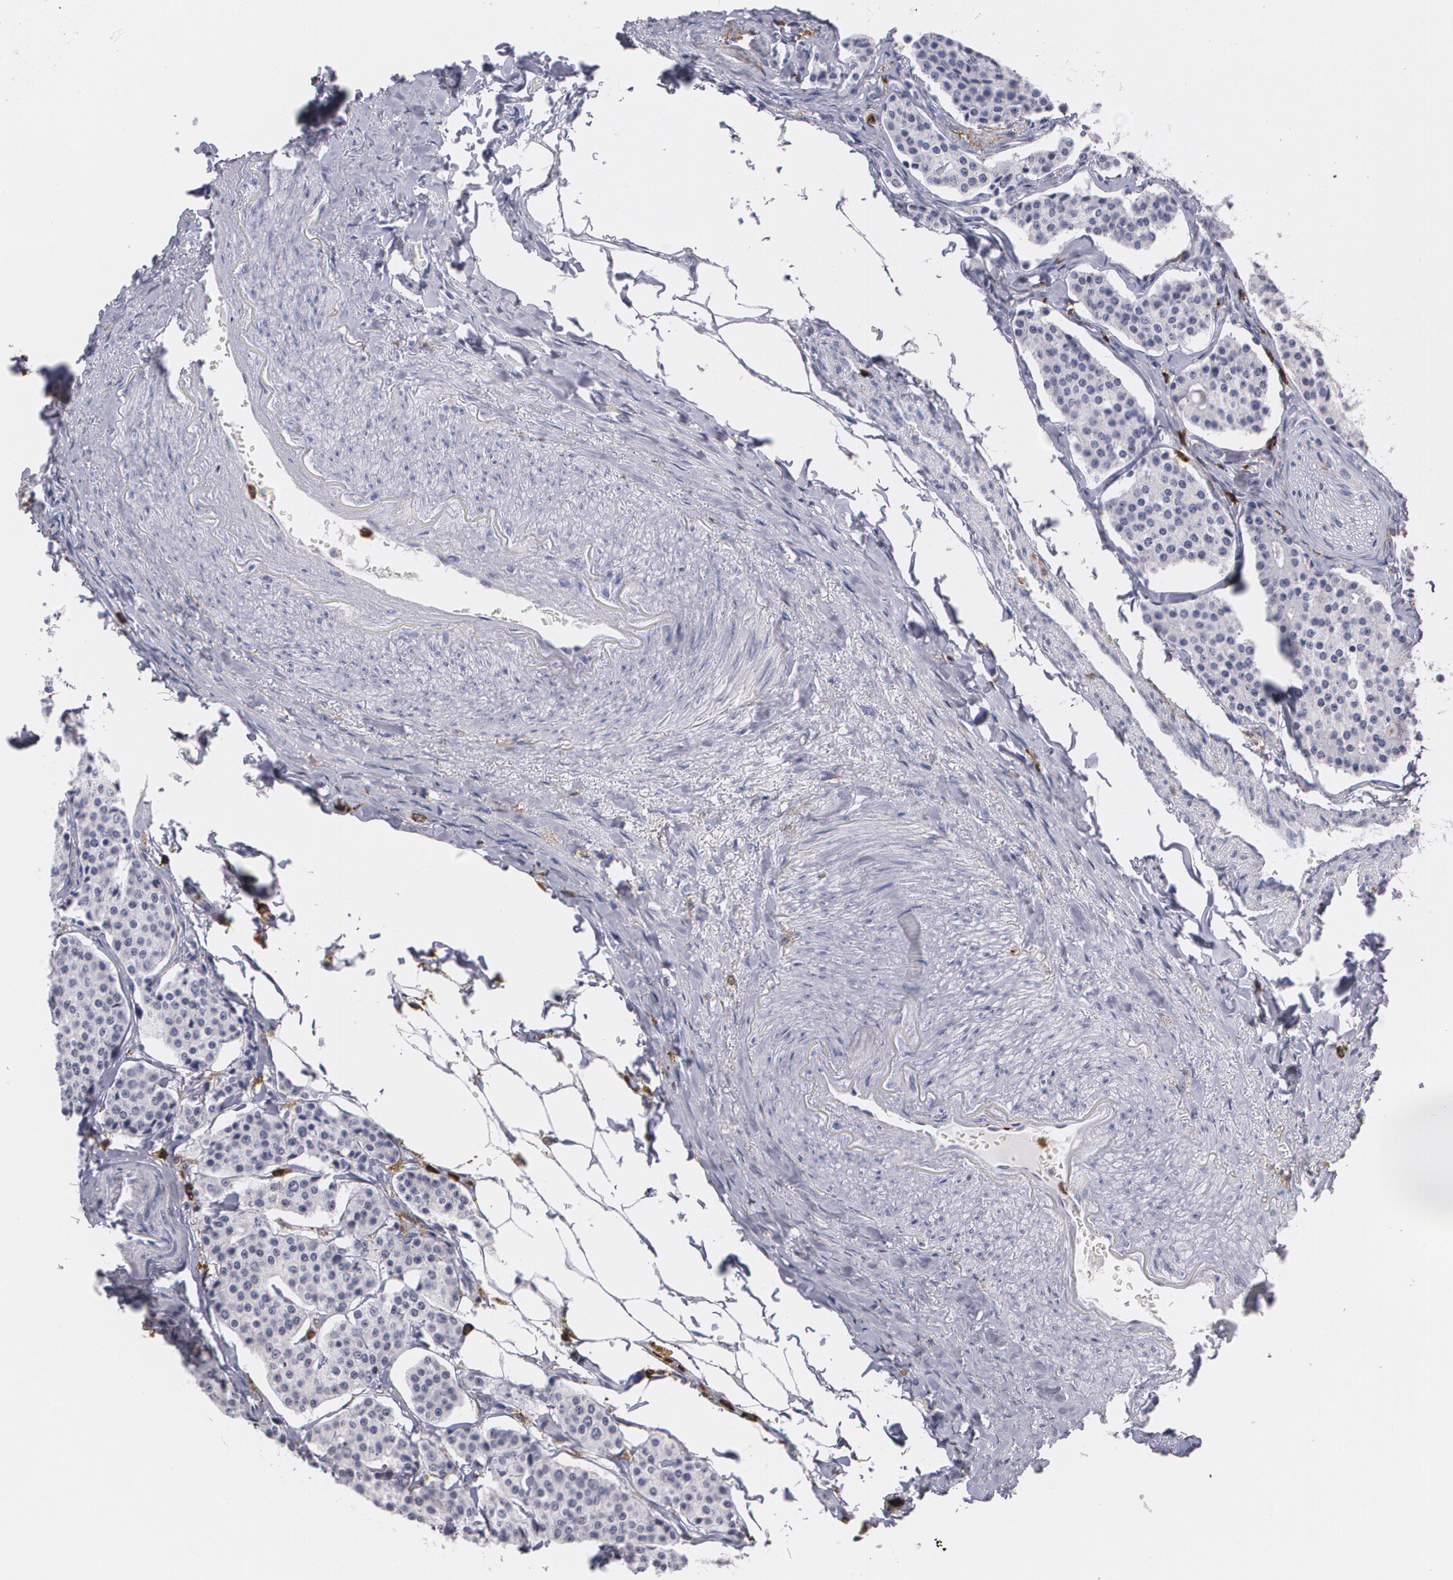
{"staining": {"intensity": "negative", "quantity": "none", "location": "none"}, "tissue": "carcinoid", "cell_type": "Tumor cells", "image_type": "cancer", "snomed": [{"axis": "morphology", "description": "Carcinoid, malignant, NOS"}, {"axis": "topography", "description": "Colon"}], "caption": "An image of carcinoid stained for a protein demonstrates no brown staining in tumor cells.", "gene": "PTPRC", "patient": {"sex": "female", "age": 61}}